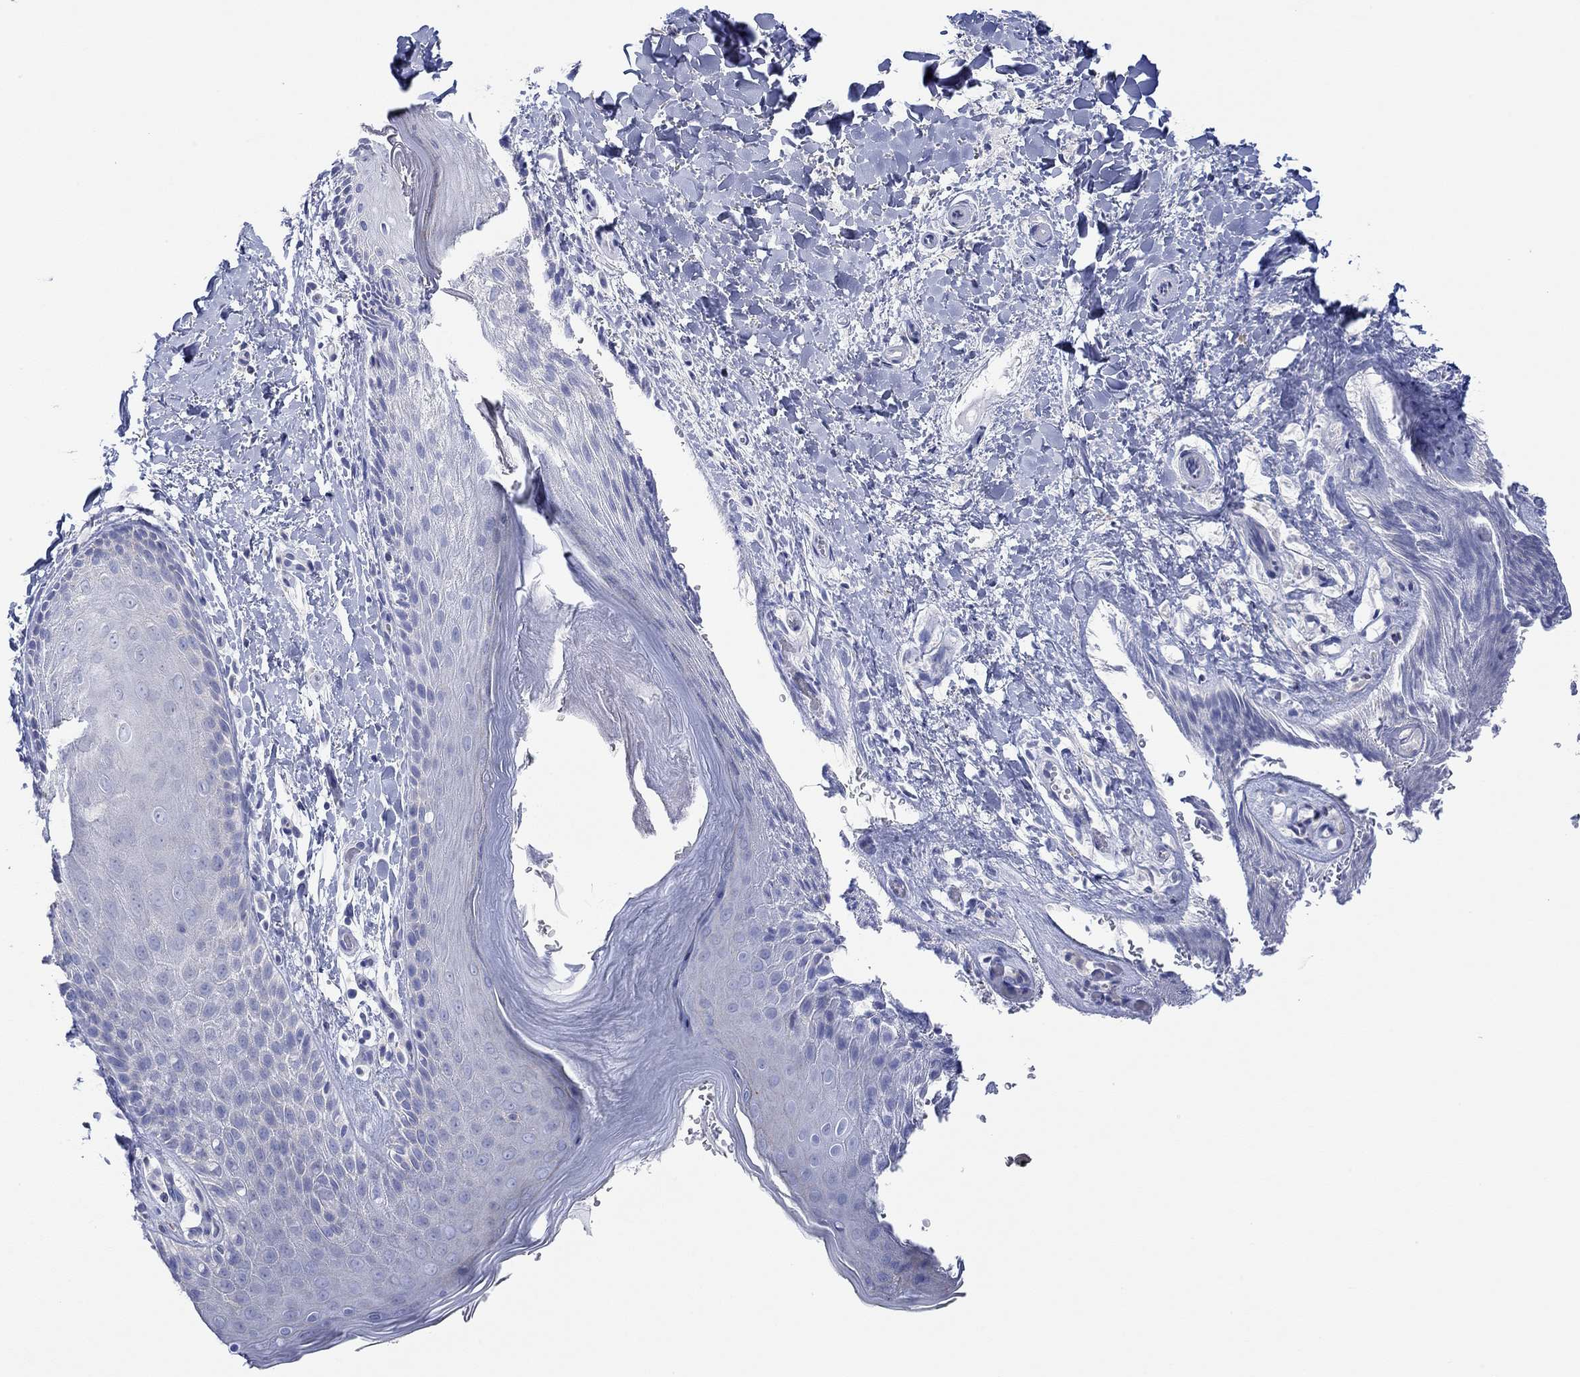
{"staining": {"intensity": "negative", "quantity": "none", "location": "none"}, "tissue": "skin", "cell_type": "Epidermal cells", "image_type": "normal", "snomed": [{"axis": "morphology", "description": "Normal tissue, NOS"}, {"axis": "topography", "description": "Anal"}], "caption": "This is an immunohistochemistry photomicrograph of benign human skin. There is no staining in epidermal cells.", "gene": "PPIL6", "patient": {"sex": "male", "age": 36}}